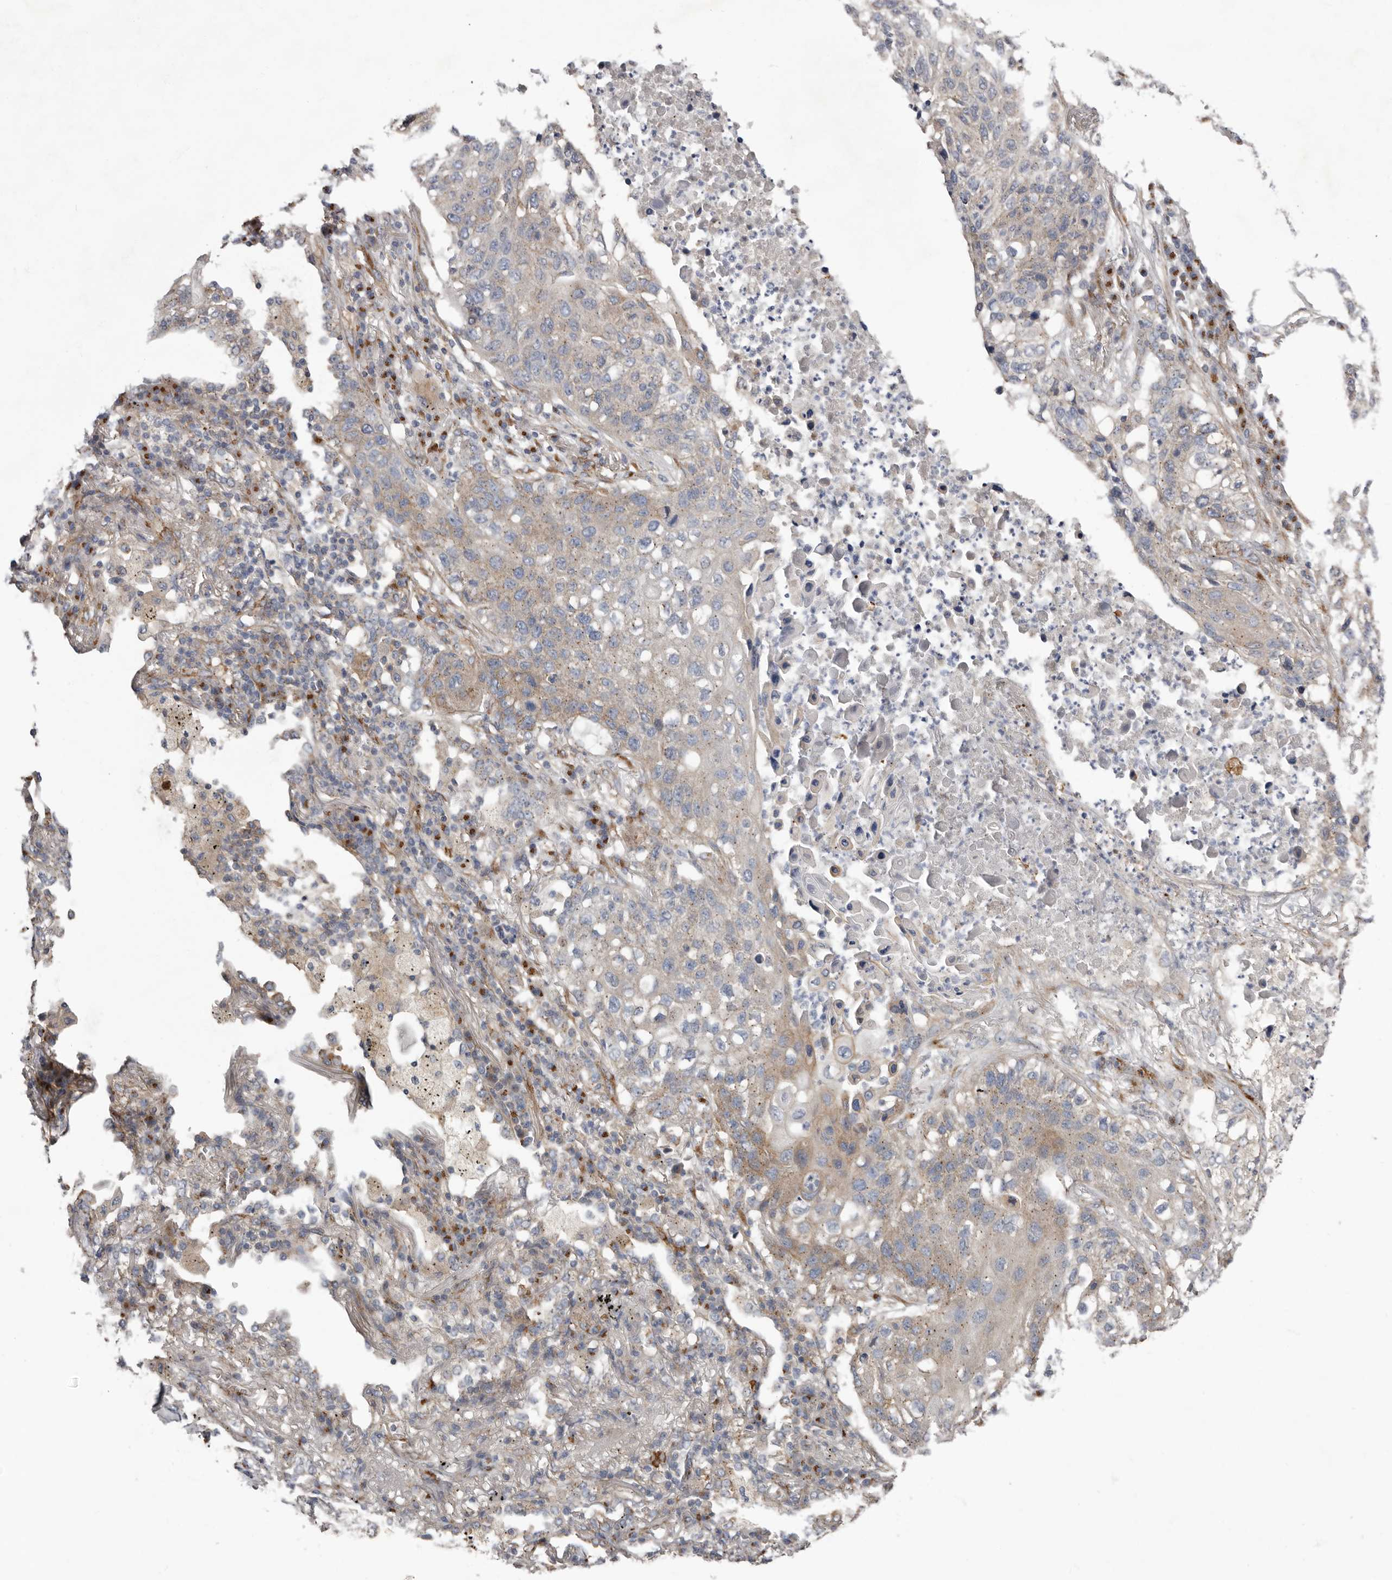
{"staining": {"intensity": "weak", "quantity": "<25%", "location": "cytoplasmic/membranous"}, "tissue": "lung cancer", "cell_type": "Tumor cells", "image_type": "cancer", "snomed": [{"axis": "morphology", "description": "Squamous cell carcinoma, NOS"}, {"axis": "topography", "description": "Lung"}], "caption": "A micrograph of squamous cell carcinoma (lung) stained for a protein shows no brown staining in tumor cells.", "gene": "LUZP1", "patient": {"sex": "female", "age": 63}}